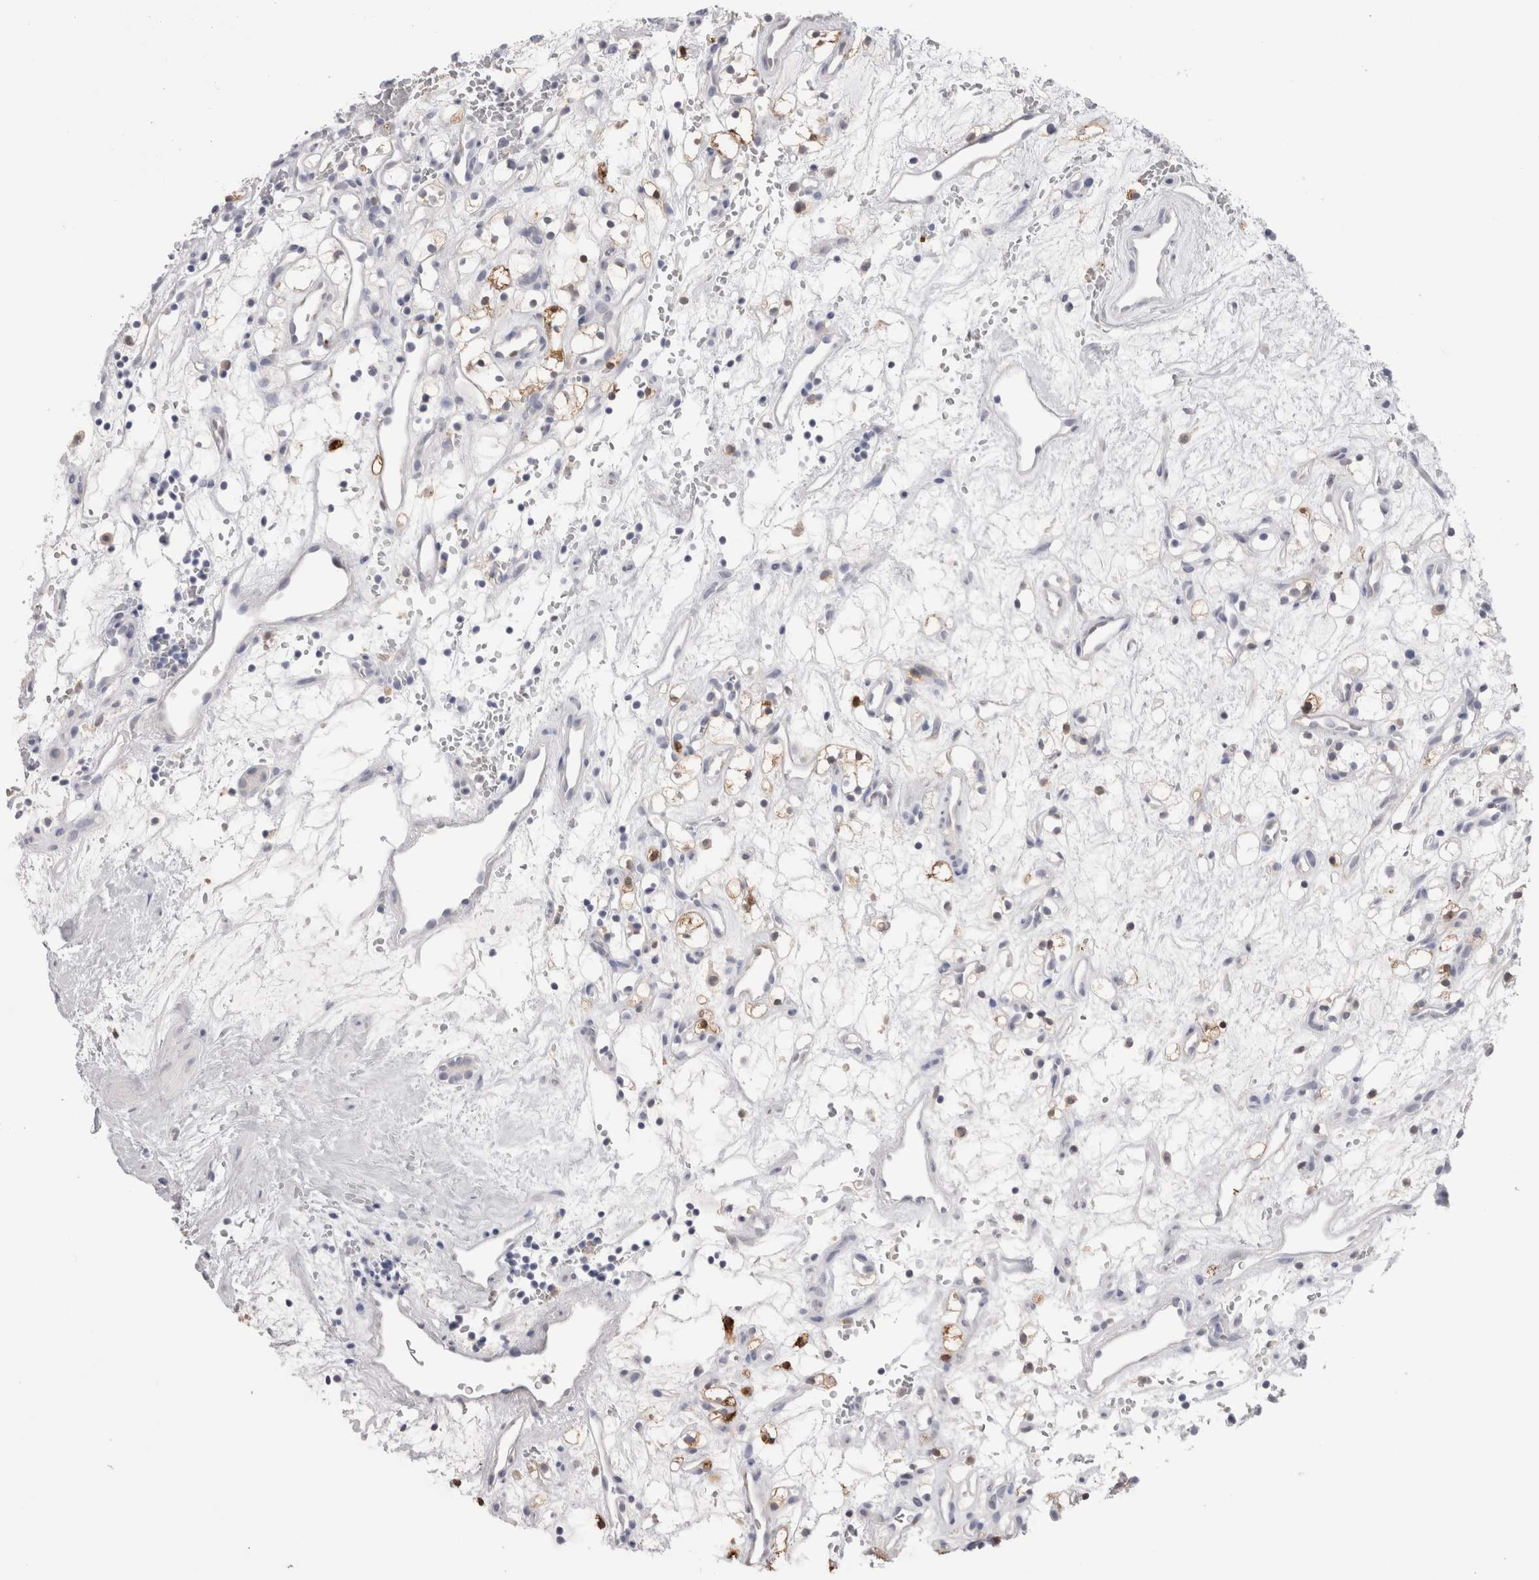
{"staining": {"intensity": "strong", "quantity": "<25%", "location": "cytoplasmic/membranous,nuclear"}, "tissue": "renal cancer", "cell_type": "Tumor cells", "image_type": "cancer", "snomed": [{"axis": "morphology", "description": "Adenocarcinoma, NOS"}, {"axis": "topography", "description": "Kidney"}], "caption": "Brown immunohistochemical staining in renal cancer (adenocarcinoma) displays strong cytoplasmic/membranous and nuclear staining in approximately <25% of tumor cells.", "gene": "SUCNR1", "patient": {"sex": "female", "age": 60}}